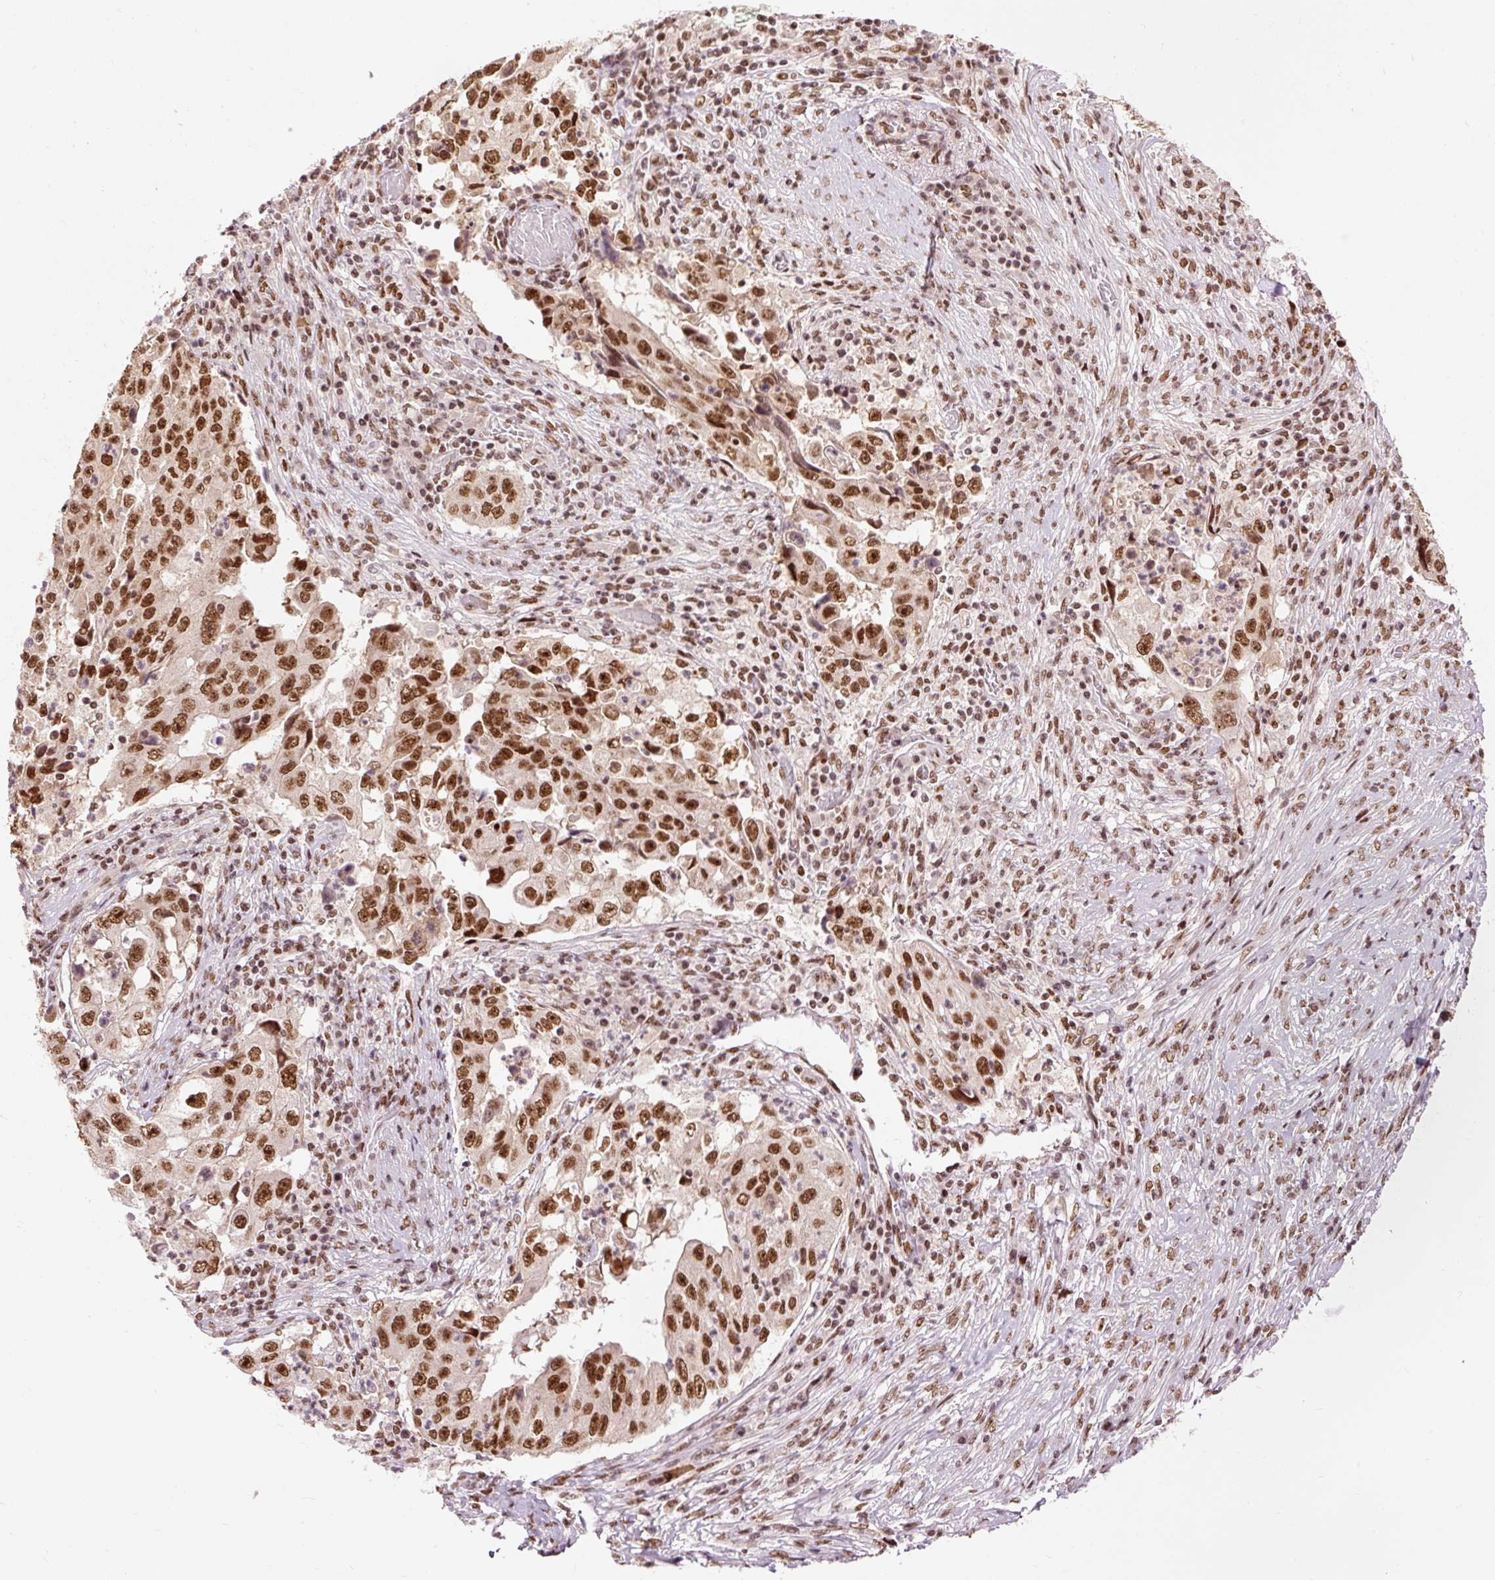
{"staining": {"intensity": "strong", "quantity": ">75%", "location": "nuclear"}, "tissue": "lung cancer", "cell_type": "Tumor cells", "image_type": "cancer", "snomed": [{"axis": "morphology", "description": "Squamous cell carcinoma, NOS"}, {"axis": "topography", "description": "Lung"}], "caption": "High-magnification brightfield microscopy of lung cancer stained with DAB (3,3'-diaminobenzidine) (brown) and counterstained with hematoxylin (blue). tumor cells exhibit strong nuclear staining is present in about>75% of cells.", "gene": "ZBTB44", "patient": {"sex": "male", "age": 64}}